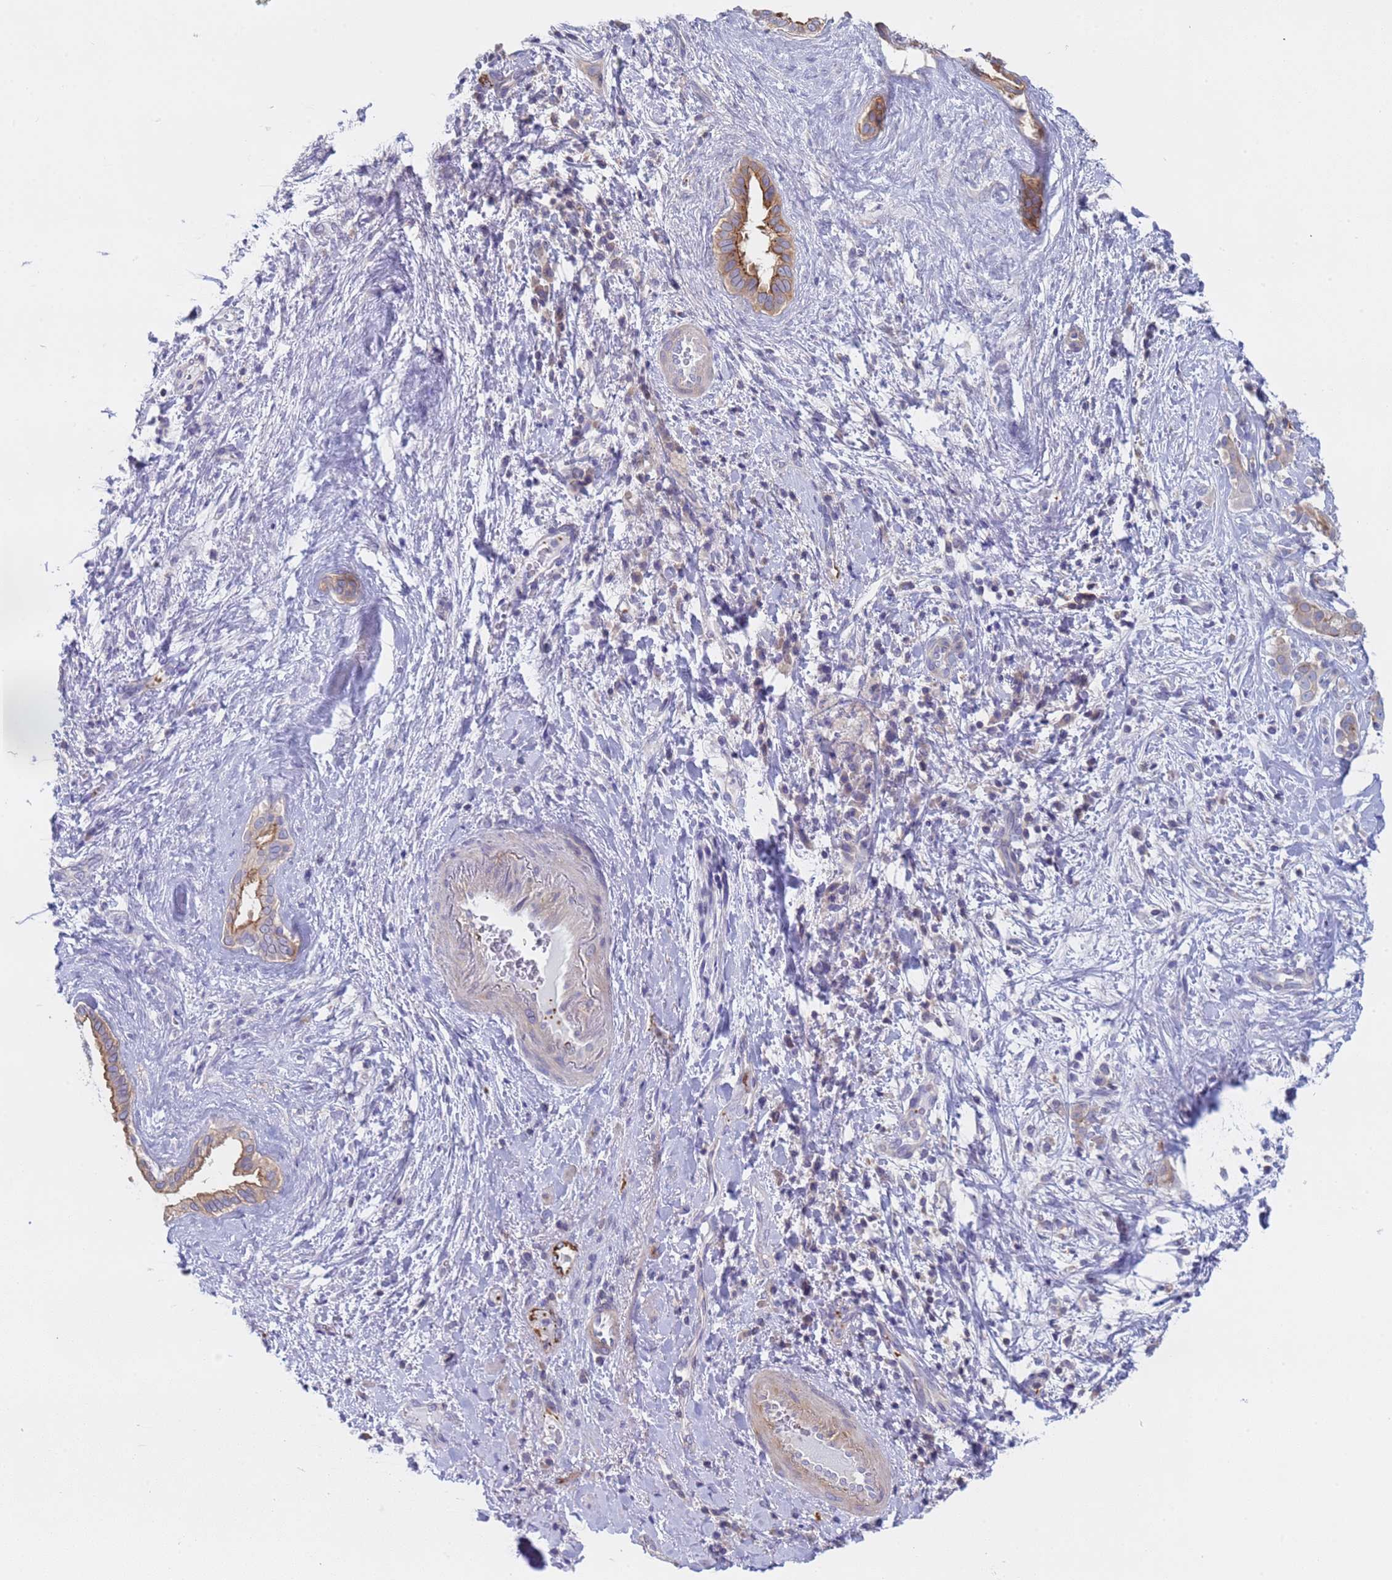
{"staining": {"intensity": "moderate", "quantity": ">75%", "location": "cytoplasmic/membranous"}, "tissue": "liver cancer", "cell_type": "Tumor cells", "image_type": "cancer", "snomed": [{"axis": "morphology", "description": "Cholangiocarcinoma"}, {"axis": "topography", "description": "Liver"}], "caption": "Immunohistochemistry histopathology image of neoplastic tissue: human liver cancer stained using immunohistochemistry (IHC) displays medium levels of moderate protein expression localized specifically in the cytoplasmic/membranous of tumor cells, appearing as a cytoplasmic/membranous brown color.", "gene": "CAPN7", "patient": {"sex": "male", "age": 67}}